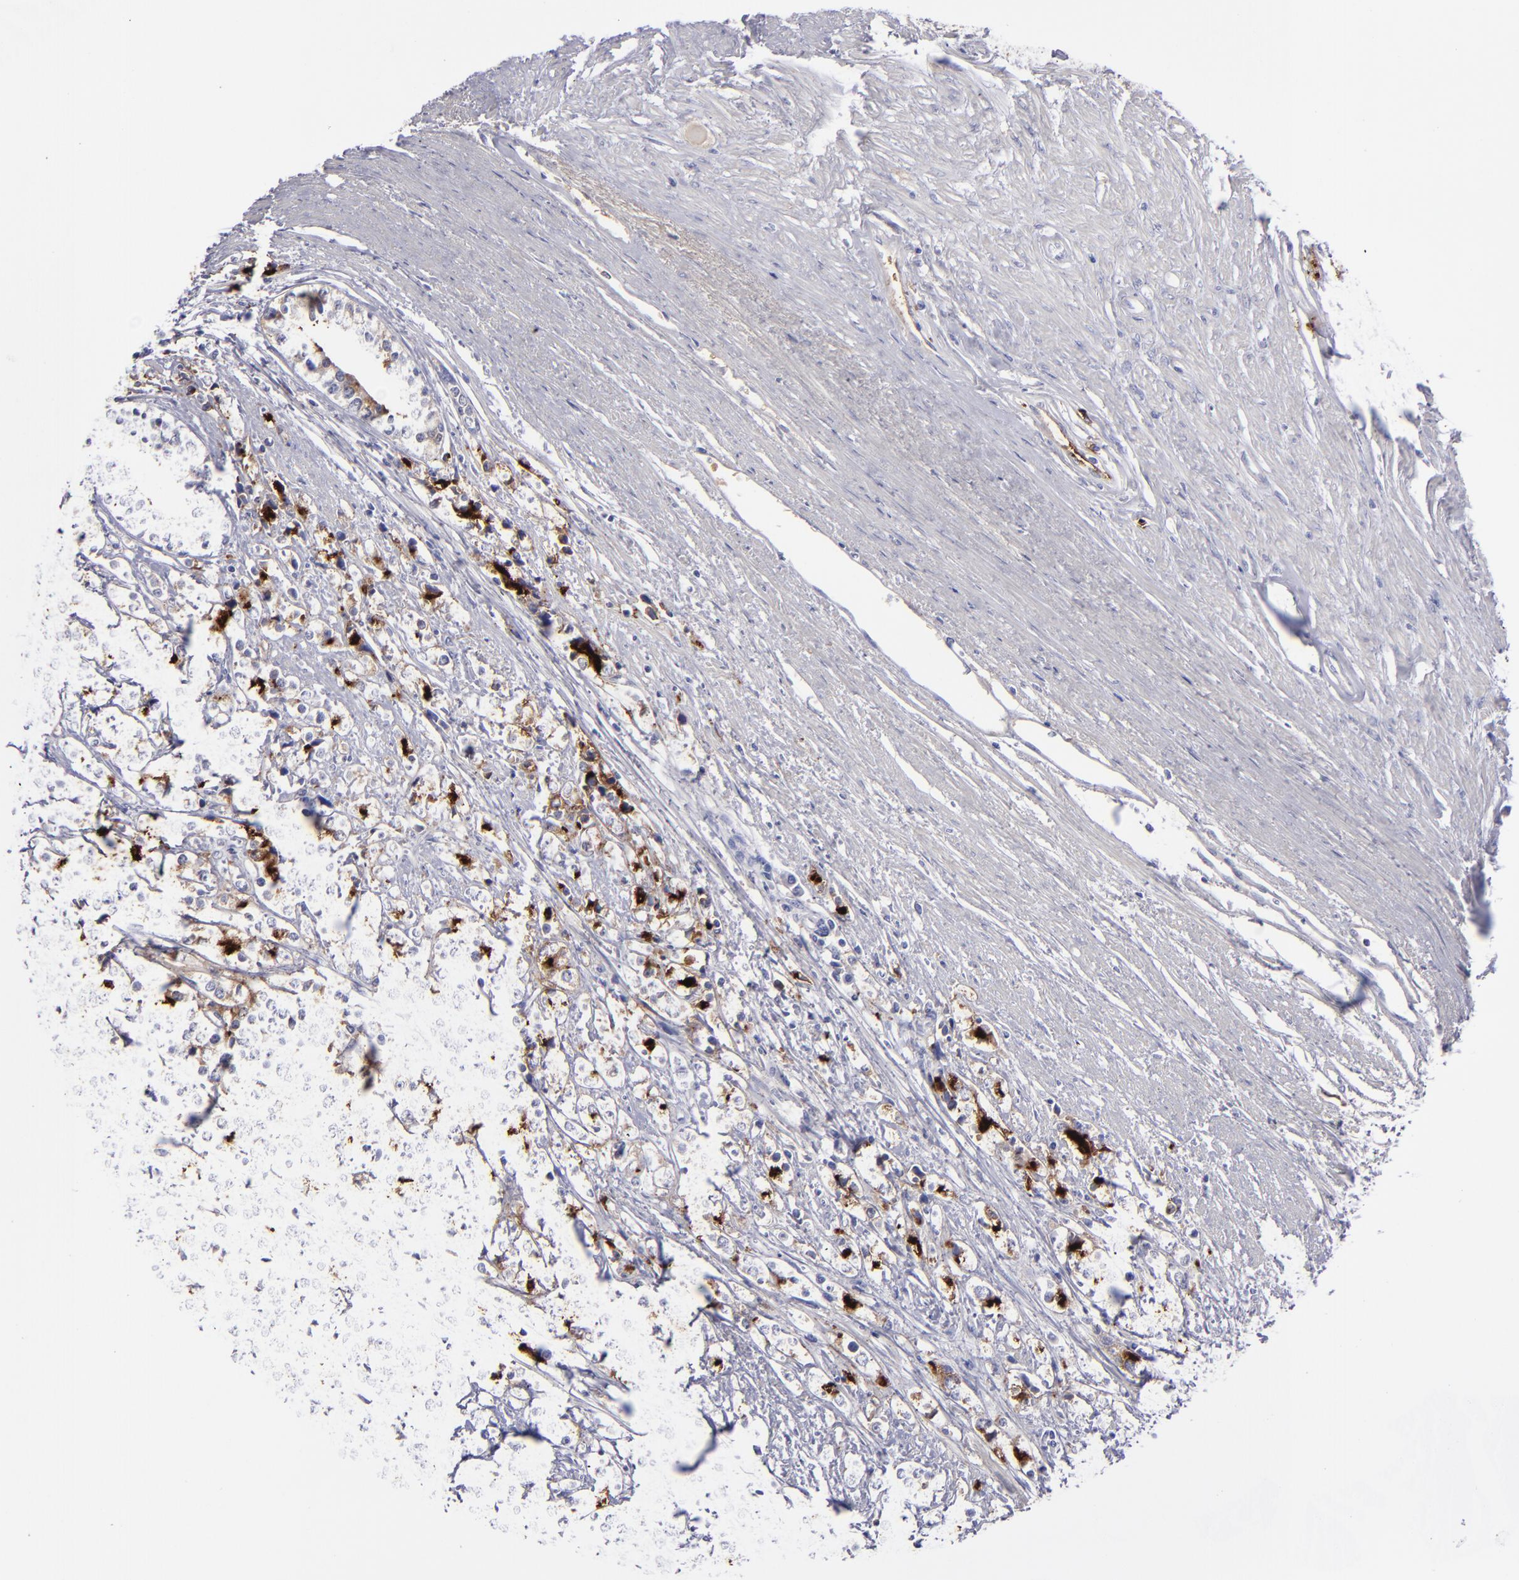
{"staining": {"intensity": "moderate", "quantity": "<25%", "location": "cytoplasmic/membranous"}, "tissue": "prostate cancer", "cell_type": "Tumor cells", "image_type": "cancer", "snomed": [{"axis": "morphology", "description": "Adenocarcinoma, High grade"}, {"axis": "topography", "description": "Prostate"}], "caption": "Prostate high-grade adenocarcinoma stained with a protein marker exhibits moderate staining in tumor cells.", "gene": "ANPEP", "patient": {"sex": "male", "age": 71}}